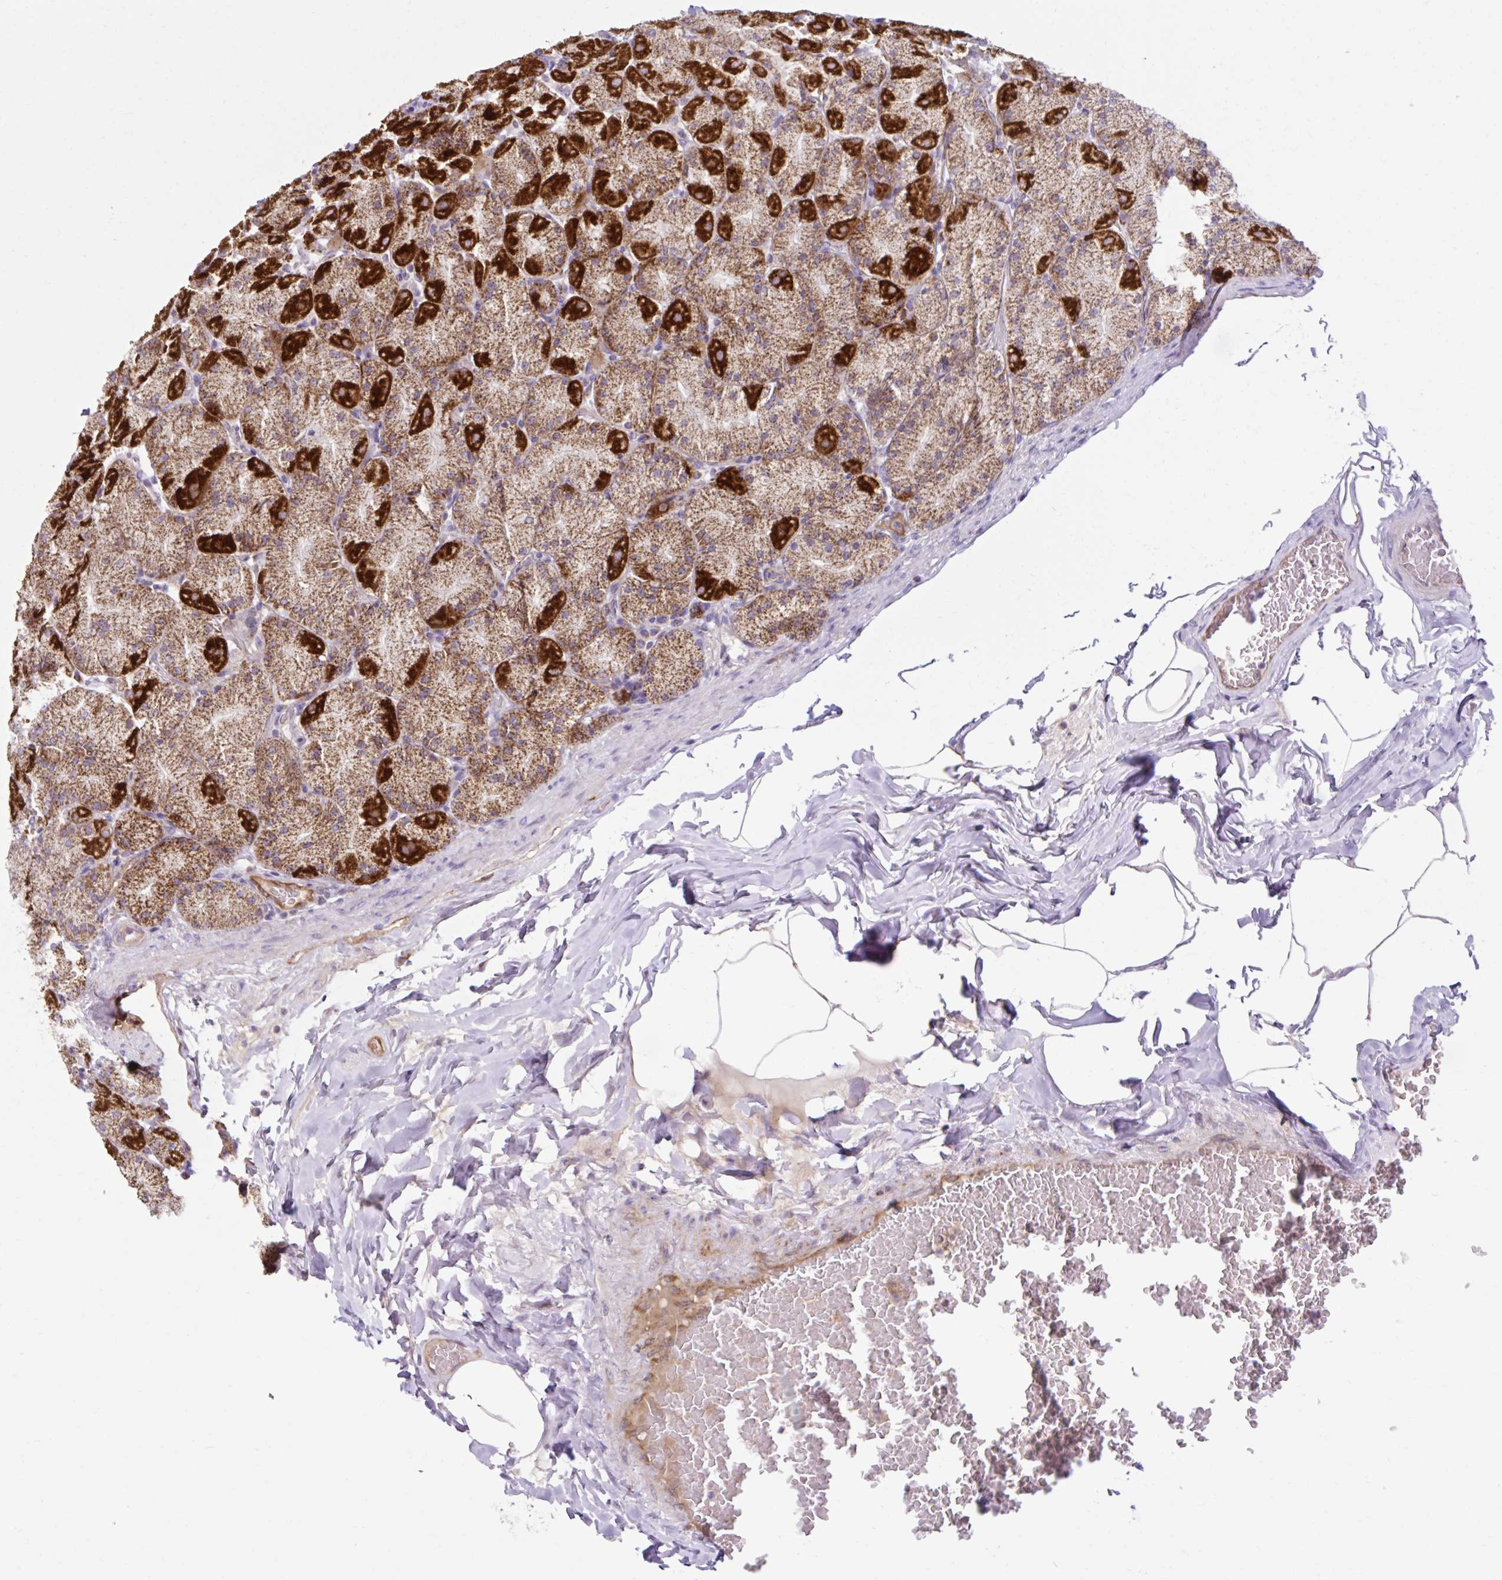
{"staining": {"intensity": "strong", "quantity": ">75%", "location": "cytoplasmic/membranous"}, "tissue": "stomach", "cell_type": "Glandular cells", "image_type": "normal", "snomed": [{"axis": "morphology", "description": "Normal tissue, NOS"}, {"axis": "topography", "description": "Stomach, upper"}], "caption": "The histopathology image displays immunohistochemical staining of benign stomach. There is strong cytoplasmic/membranous staining is identified in approximately >75% of glandular cells.", "gene": "LIMS1", "patient": {"sex": "female", "age": 56}}